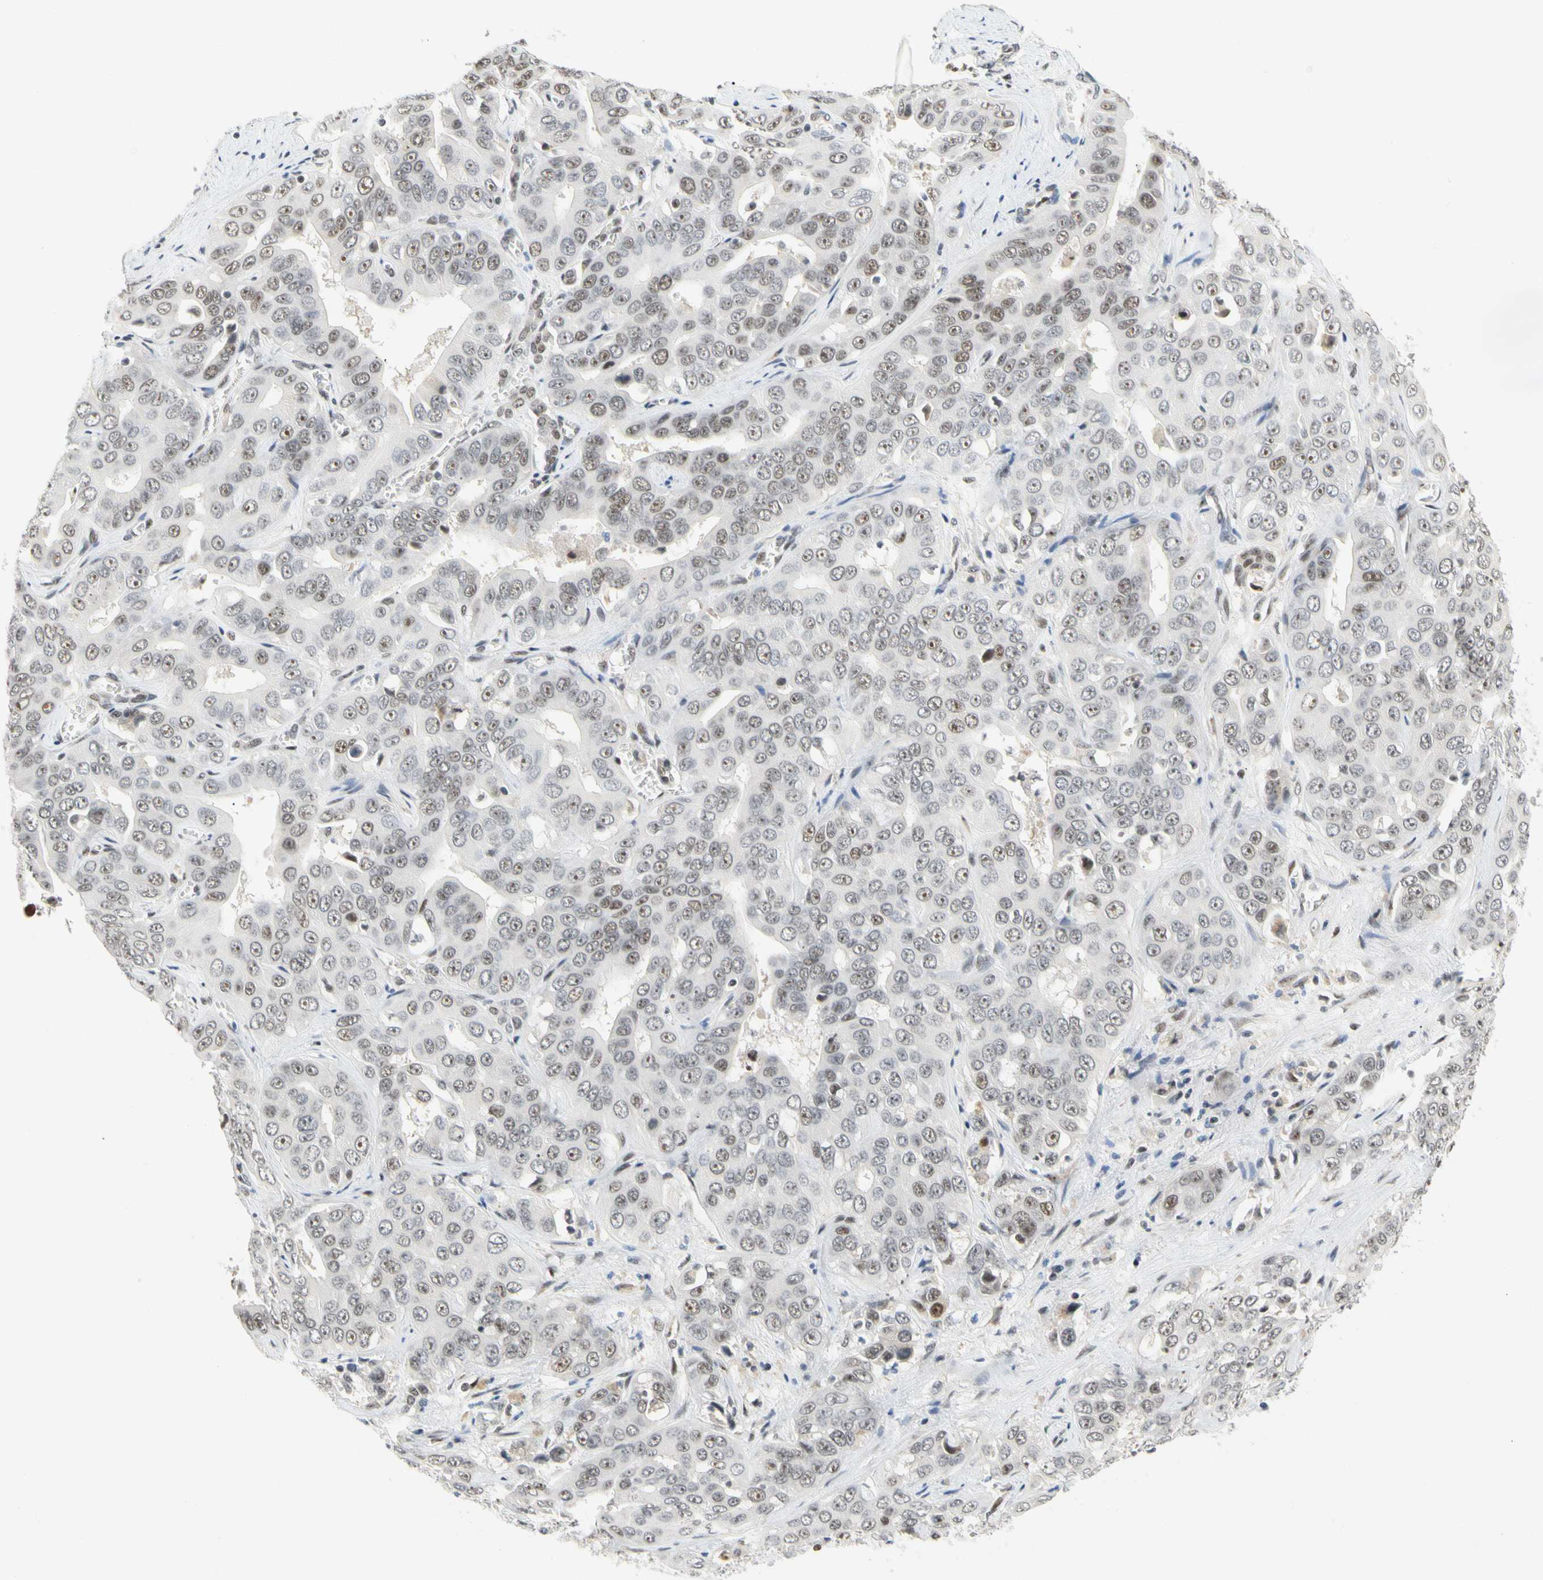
{"staining": {"intensity": "weak", "quantity": ">75%", "location": "nuclear"}, "tissue": "liver cancer", "cell_type": "Tumor cells", "image_type": "cancer", "snomed": [{"axis": "morphology", "description": "Cholangiocarcinoma"}, {"axis": "topography", "description": "Liver"}], "caption": "Immunohistochemical staining of cholangiocarcinoma (liver) displays low levels of weak nuclear positivity in approximately >75% of tumor cells.", "gene": "ZSCAN16", "patient": {"sex": "female", "age": 52}}